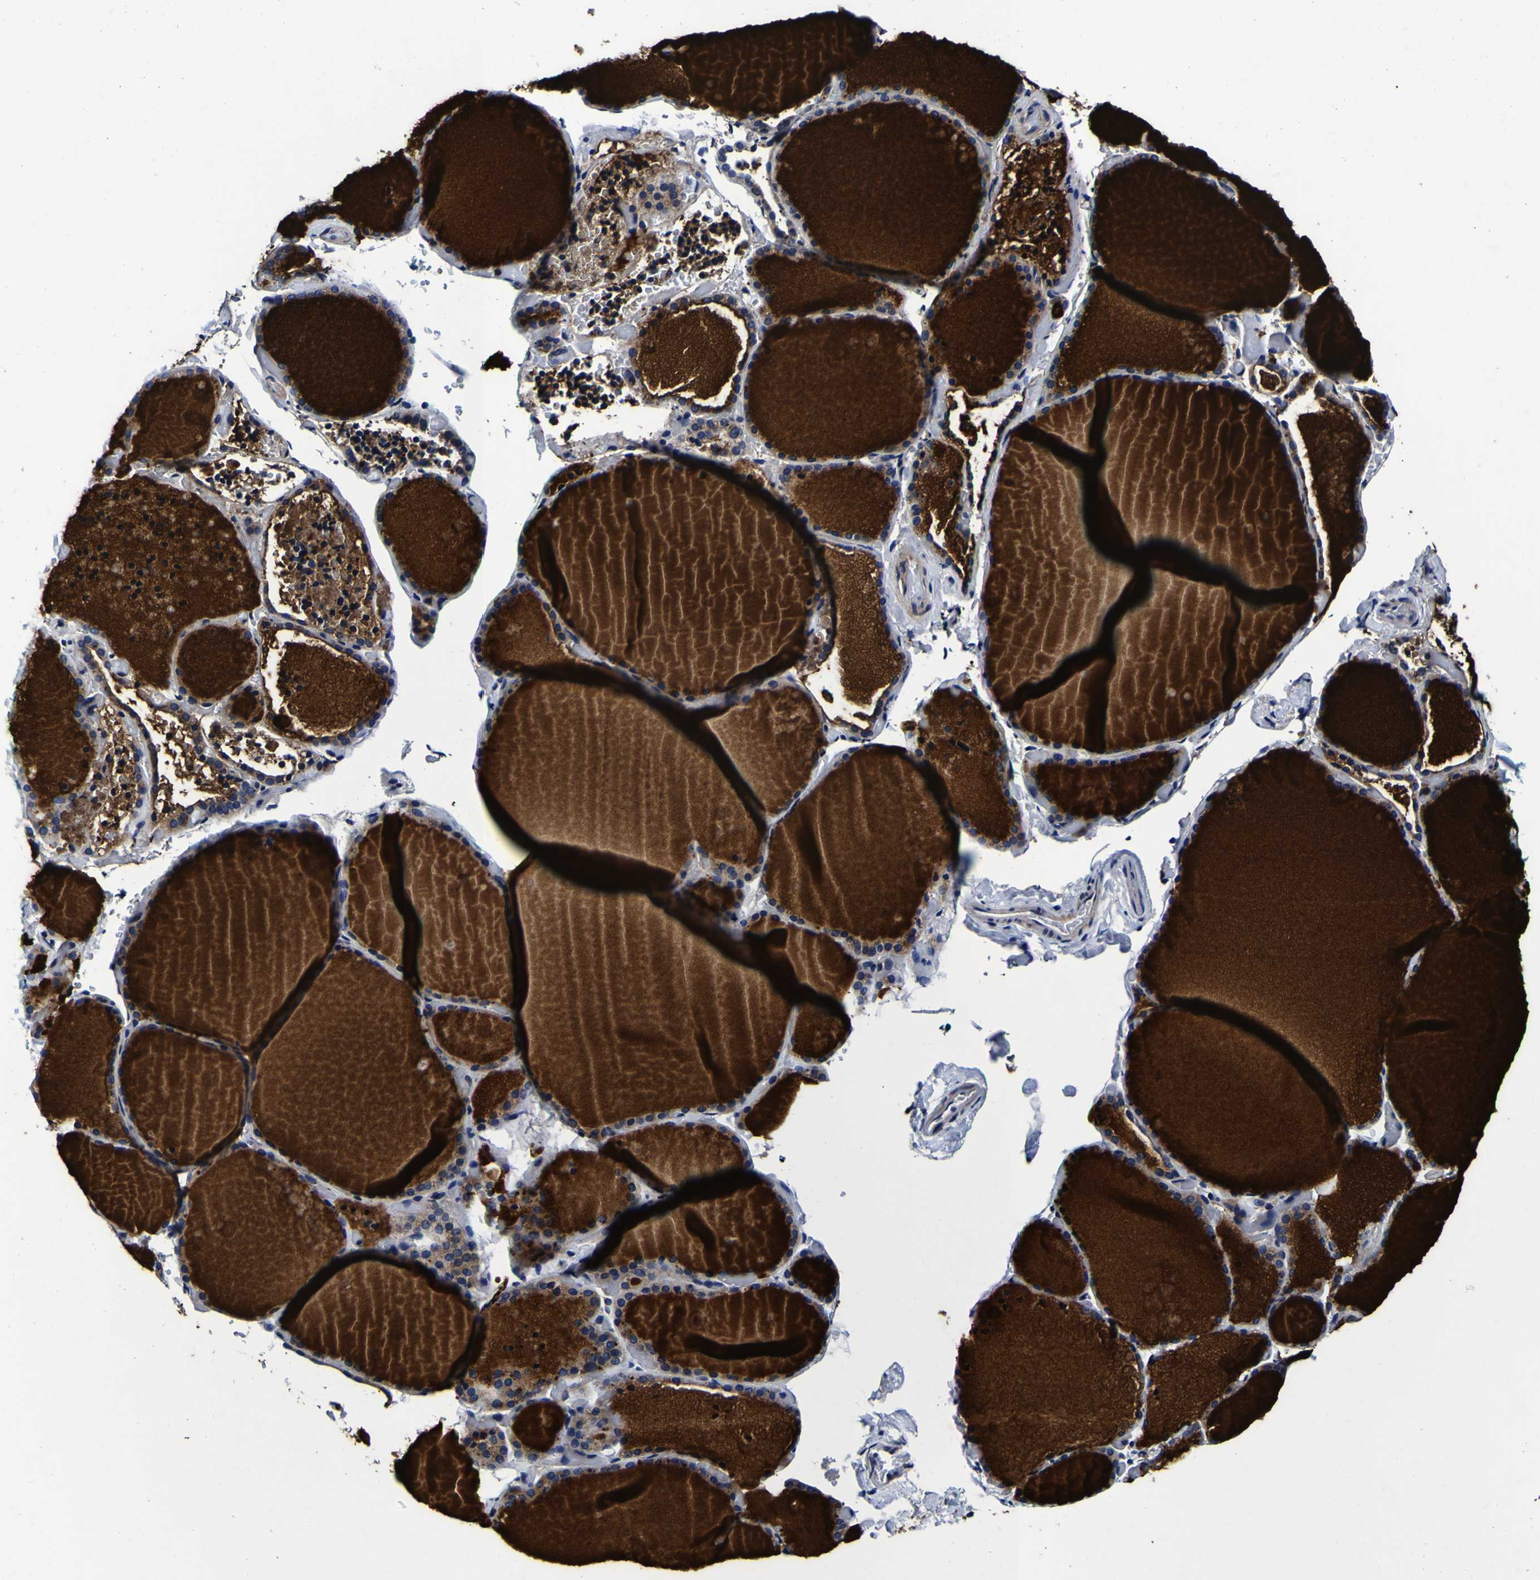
{"staining": {"intensity": "weak", "quantity": "25%-75%", "location": "cytoplasmic/membranous"}, "tissue": "thyroid gland", "cell_type": "Glandular cells", "image_type": "normal", "snomed": [{"axis": "morphology", "description": "Normal tissue, NOS"}, {"axis": "topography", "description": "Thyroid gland"}], "caption": "Weak cytoplasmic/membranous positivity is appreciated in about 25%-75% of glandular cells in normal thyroid gland.", "gene": "PANK4", "patient": {"sex": "female", "age": 44}}